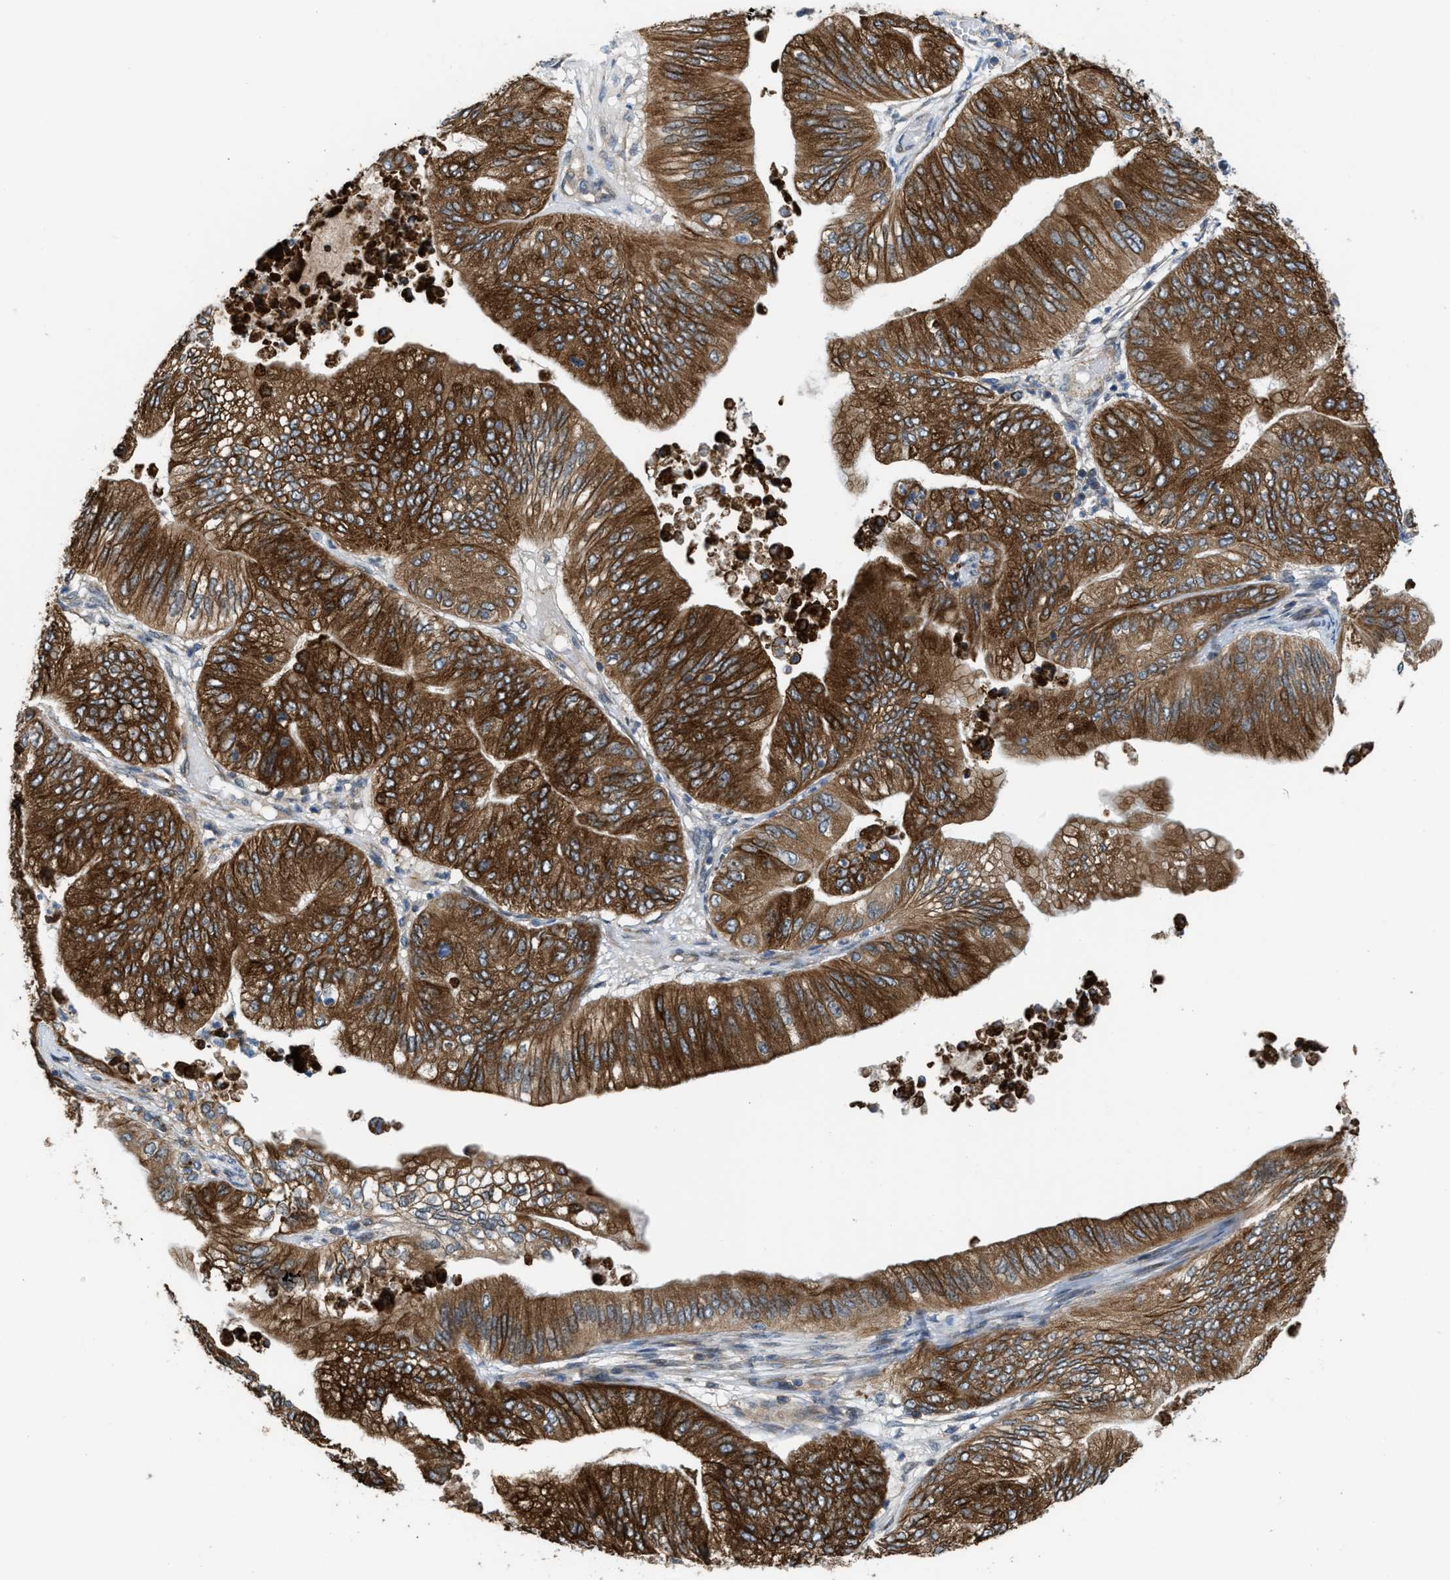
{"staining": {"intensity": "strong", "quantity": ">75%", "location": "cytoplasmic/membranous"}, "tissue": "ovarian cancer", "cell_type": "Tumor cells", "image_type": "cancer", "snomed": [{"axis": "morphology", "description": "Cystadenocarcinoma, mucinous, NOS"}, {"axis": "topography", "description": "Ovary"}], "caption": "The immunohistochemical stain highlights strong cytoplasmic/membranous staining in tumor cells of ovarian mucinous cystadenocarcinoma tissue.", "gene": "DIPK1A", "patient": {"sex": "female", "age": 61}}